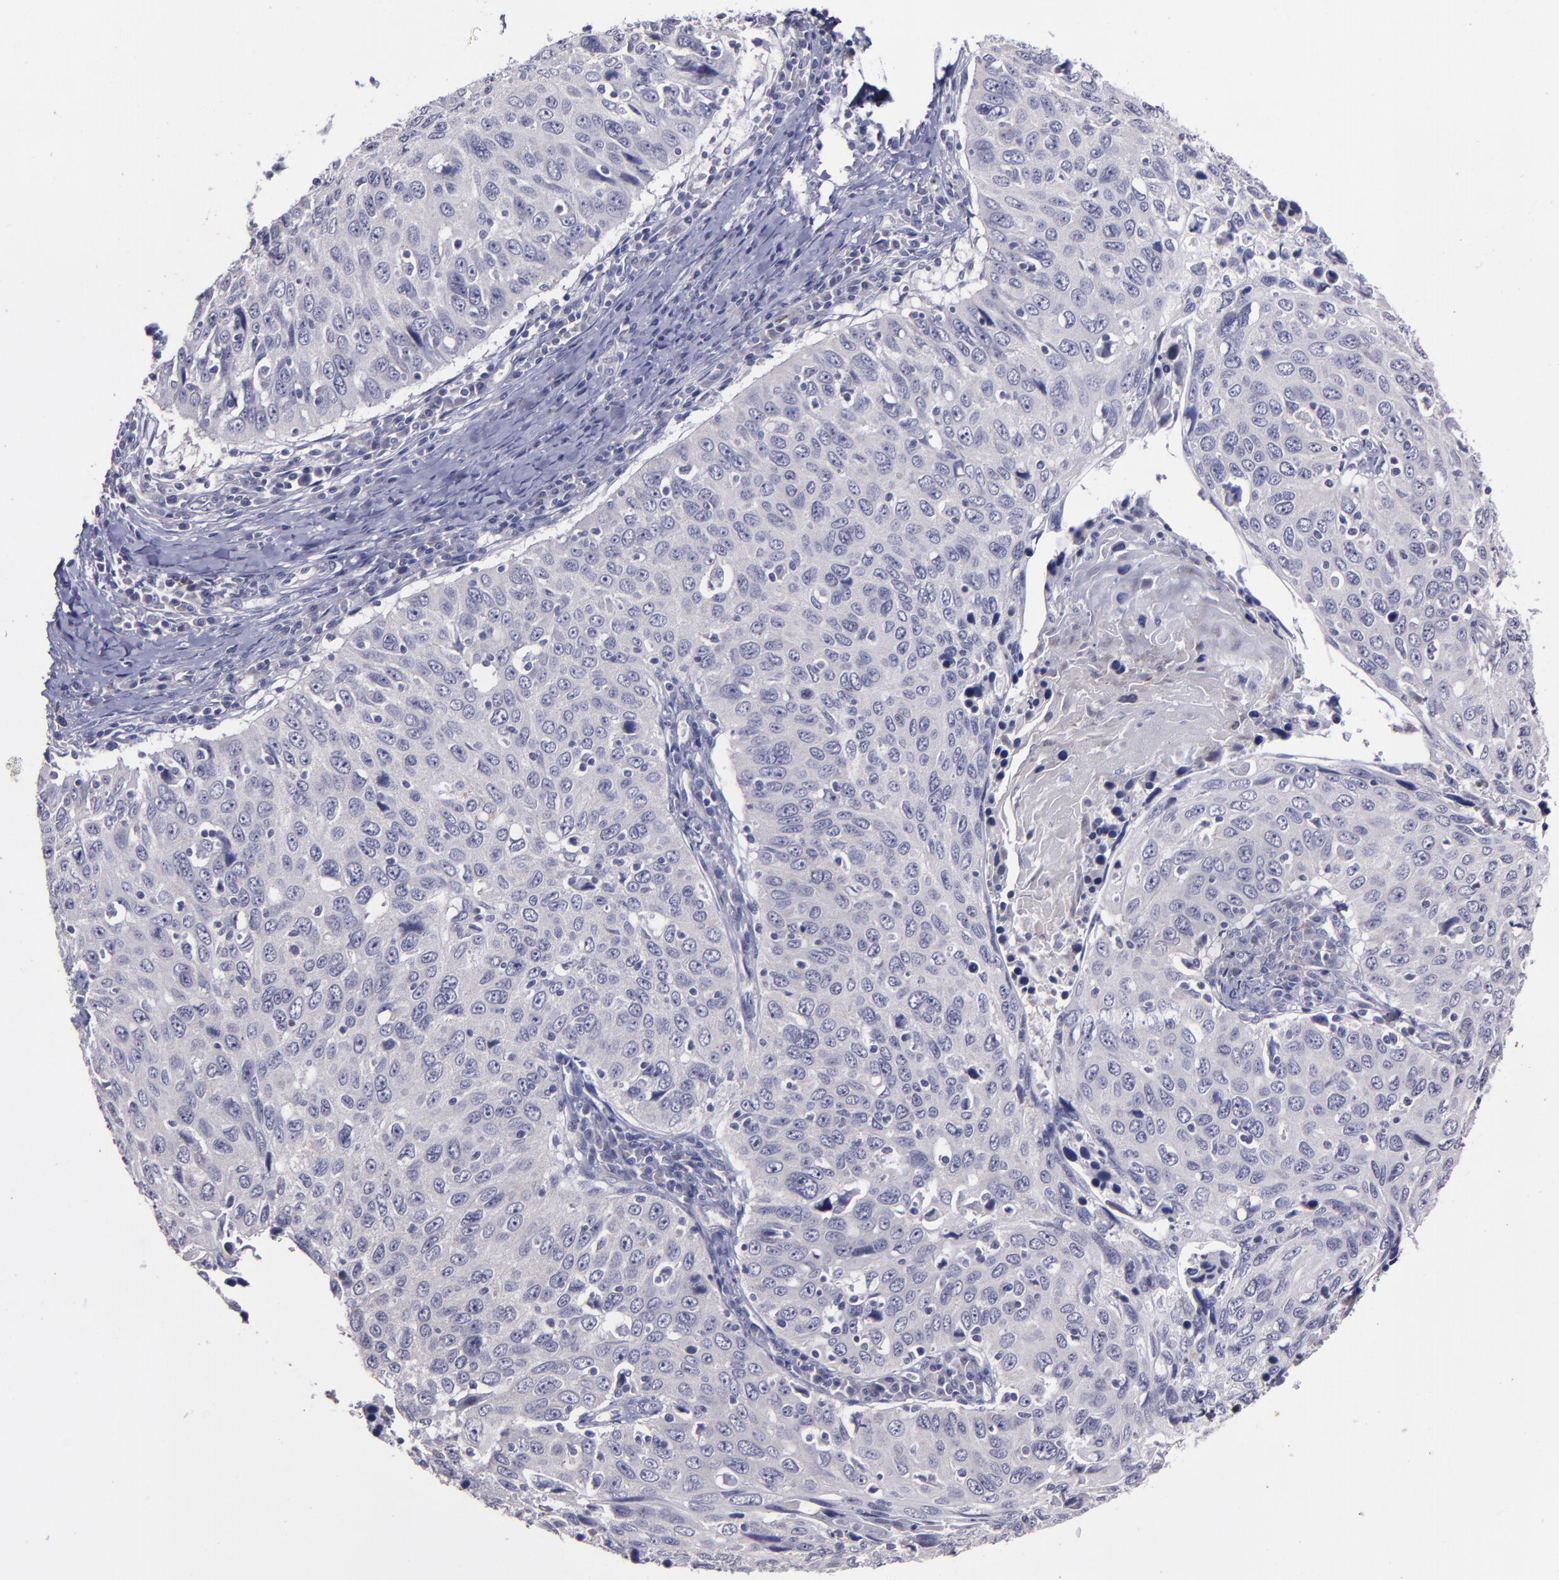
{"staining": {"intensity": "negative", "quantity": "none", "location": "none"}, "tissue": "cervical cancer", "cell_type": "Tumor cells", "image_type": "cancer", "snomed": [{"axis": "morphology", "description": "Squamous cell carcinoma, NOS"}, {"axis": "topography", "description": "Cervix"}], "caption": "High magnification brightfield microscopy of squamous cell carcinoma (cervical) stained with DAB (3,3'-diaminobenzidine) (brown) and counterstained with hematoxylin (blue): tumor cells show no significant positivity. (Stains: DAB immunohistochemistry (IHC) with hematoxylin counter stain, Microscopy: brightfield microscopy at high magnification).", "gene": "MASP1", "patient": {"sex": "female", "age": 53}}